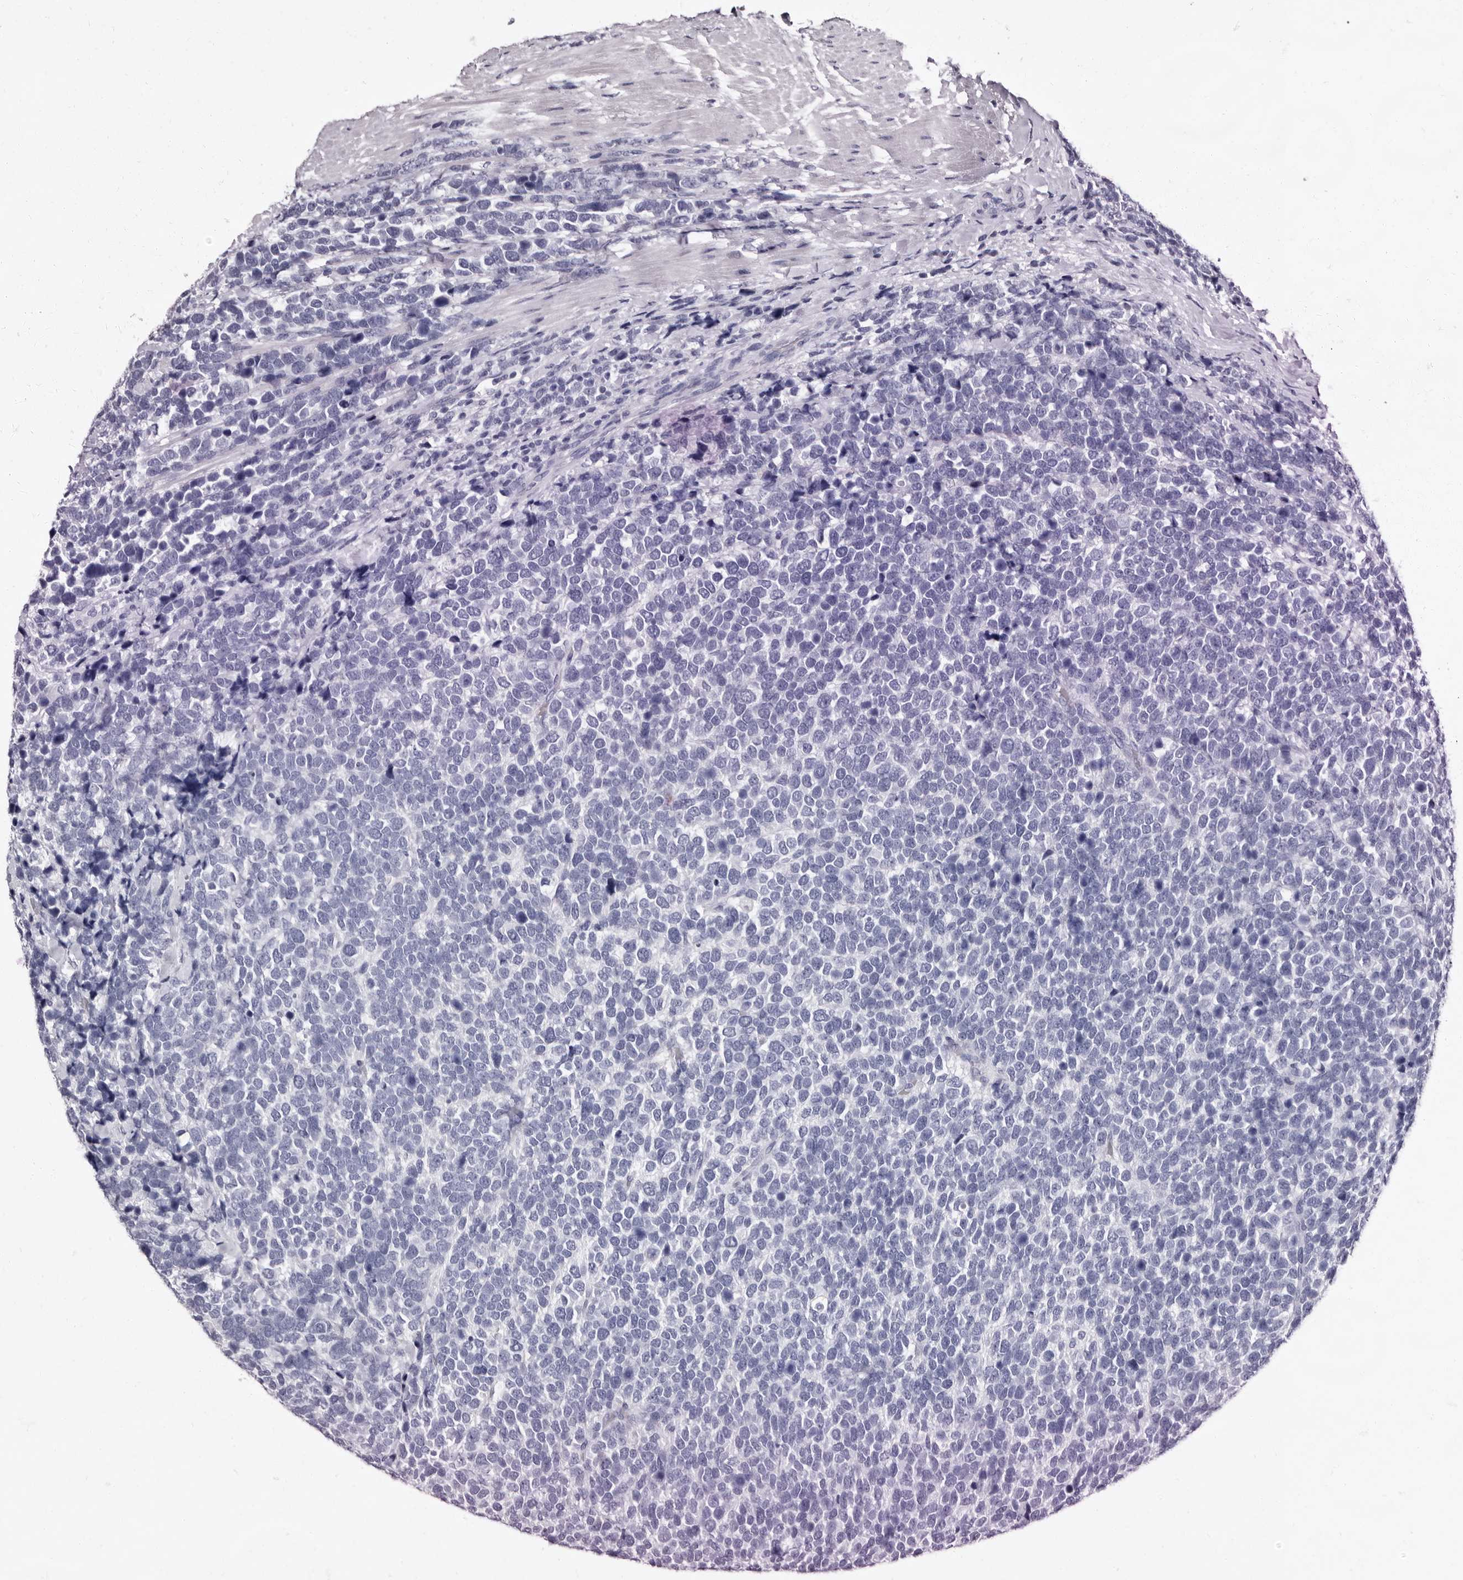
{"staining": {"intensity": "negative", "quantity": "none", "location": "none"}, "tissue": "urothelial cancer", "cell_type": "Tumor cells", "image_type": "cancer", "snomed": [{"axis": "morphology", "description": "Urothelial carcinoma, High grade"}, {"axis": "topography", "description": "Urinary bladder"}], "caption": "This is an immunohistochemistry (IHC) histopathology image of human urothelial cancer. There is no expression in tumor cells.", "gene": "BPGM", "patient": {"sex": "female", "age": 82}}